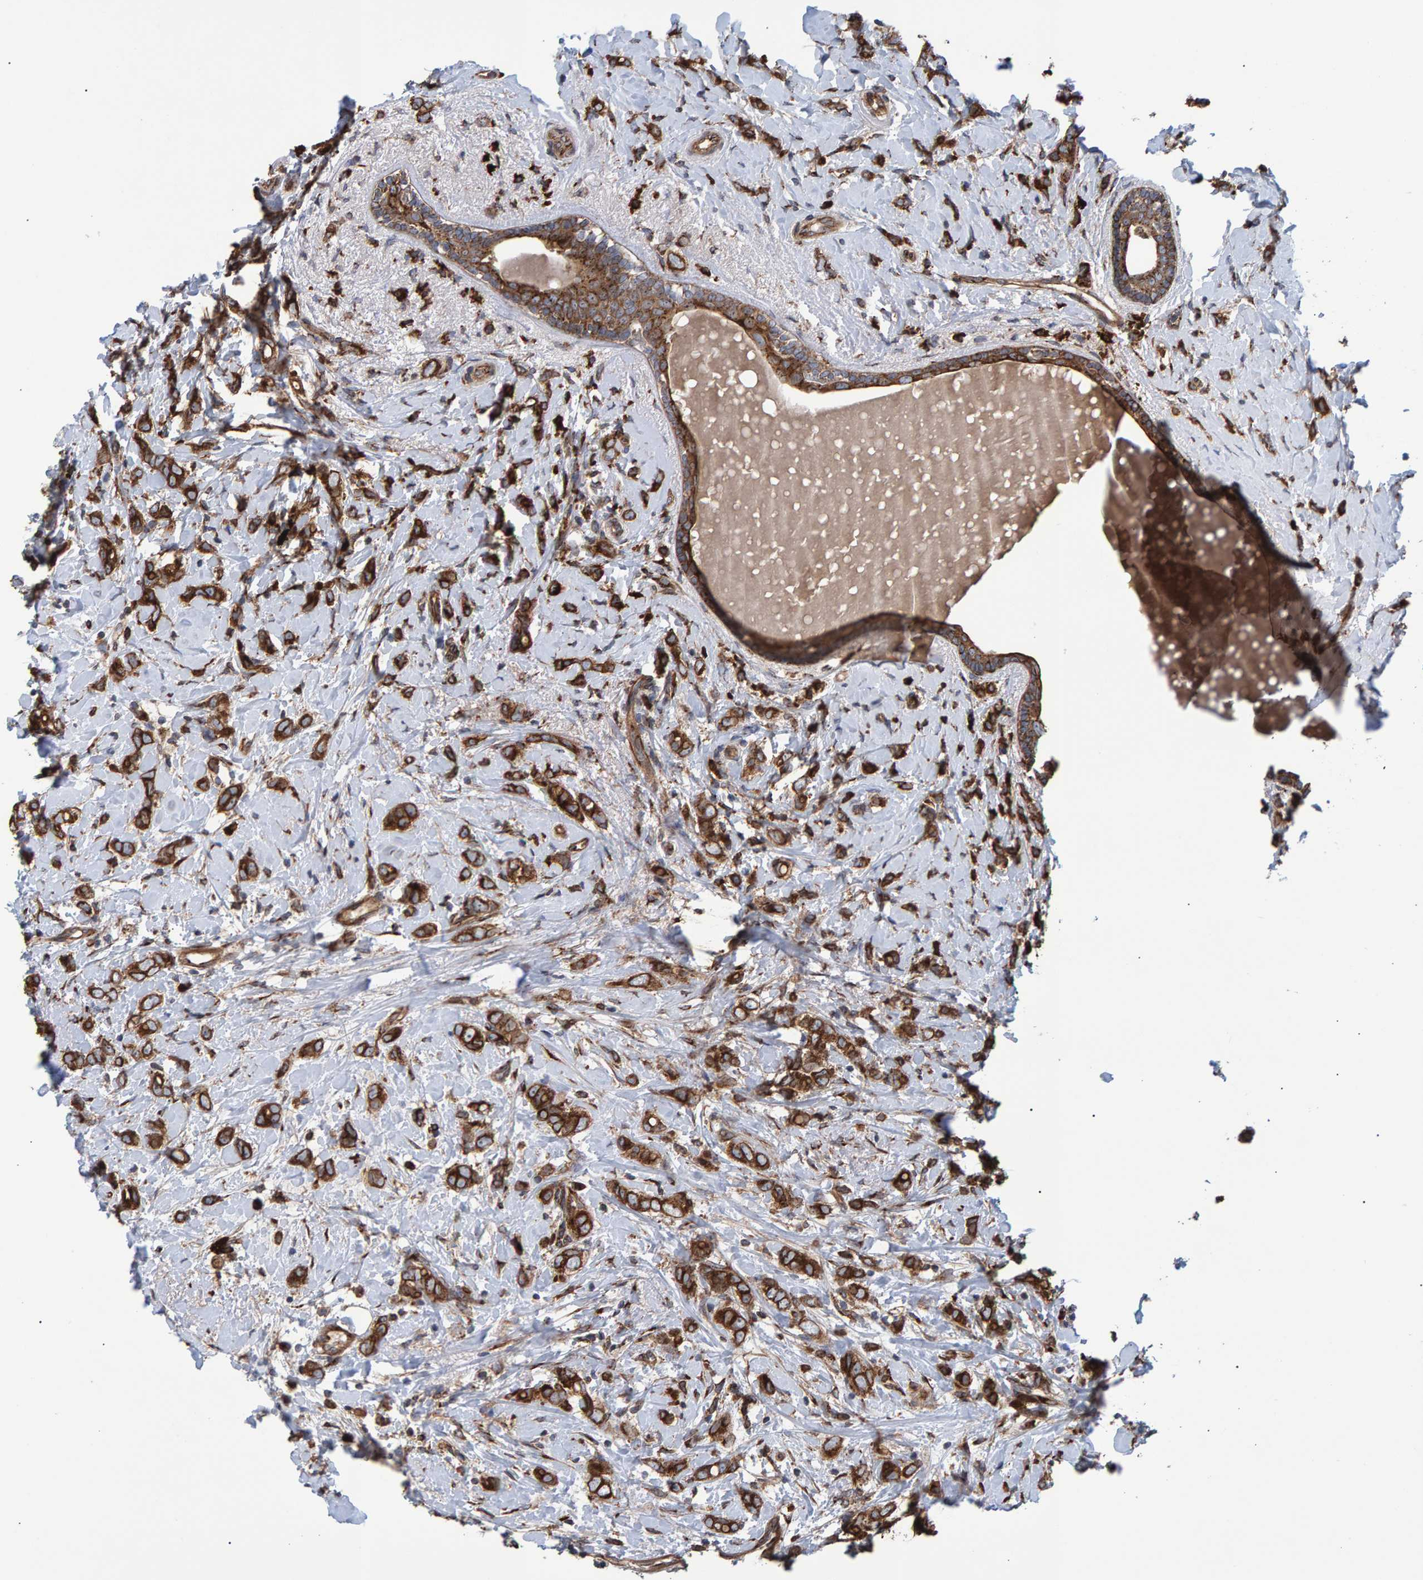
{"staining": {"intensity": "strong", "quantity": ">75%", "location": "cytoplasmic/membranous"}, "tissue": "breast cancer", "cell_type": "Tumor cells", "image_type": "cancer", "snomed": [{"axis": "morphology", "description": "Normal tissue, NOS"}, {"axis": "morphology", "description": "Lobular carcinoma"}, {"axis": "topography", "description": "Breast"}], "caption": "This is an image of immunohistochemistry staining of breast lobular carcinoma, which shows strong expression in the cytoplasmic/membranous of tumor cells.", "gene": "FAM117A", "patient": {"sex": "female", "age": 47}}